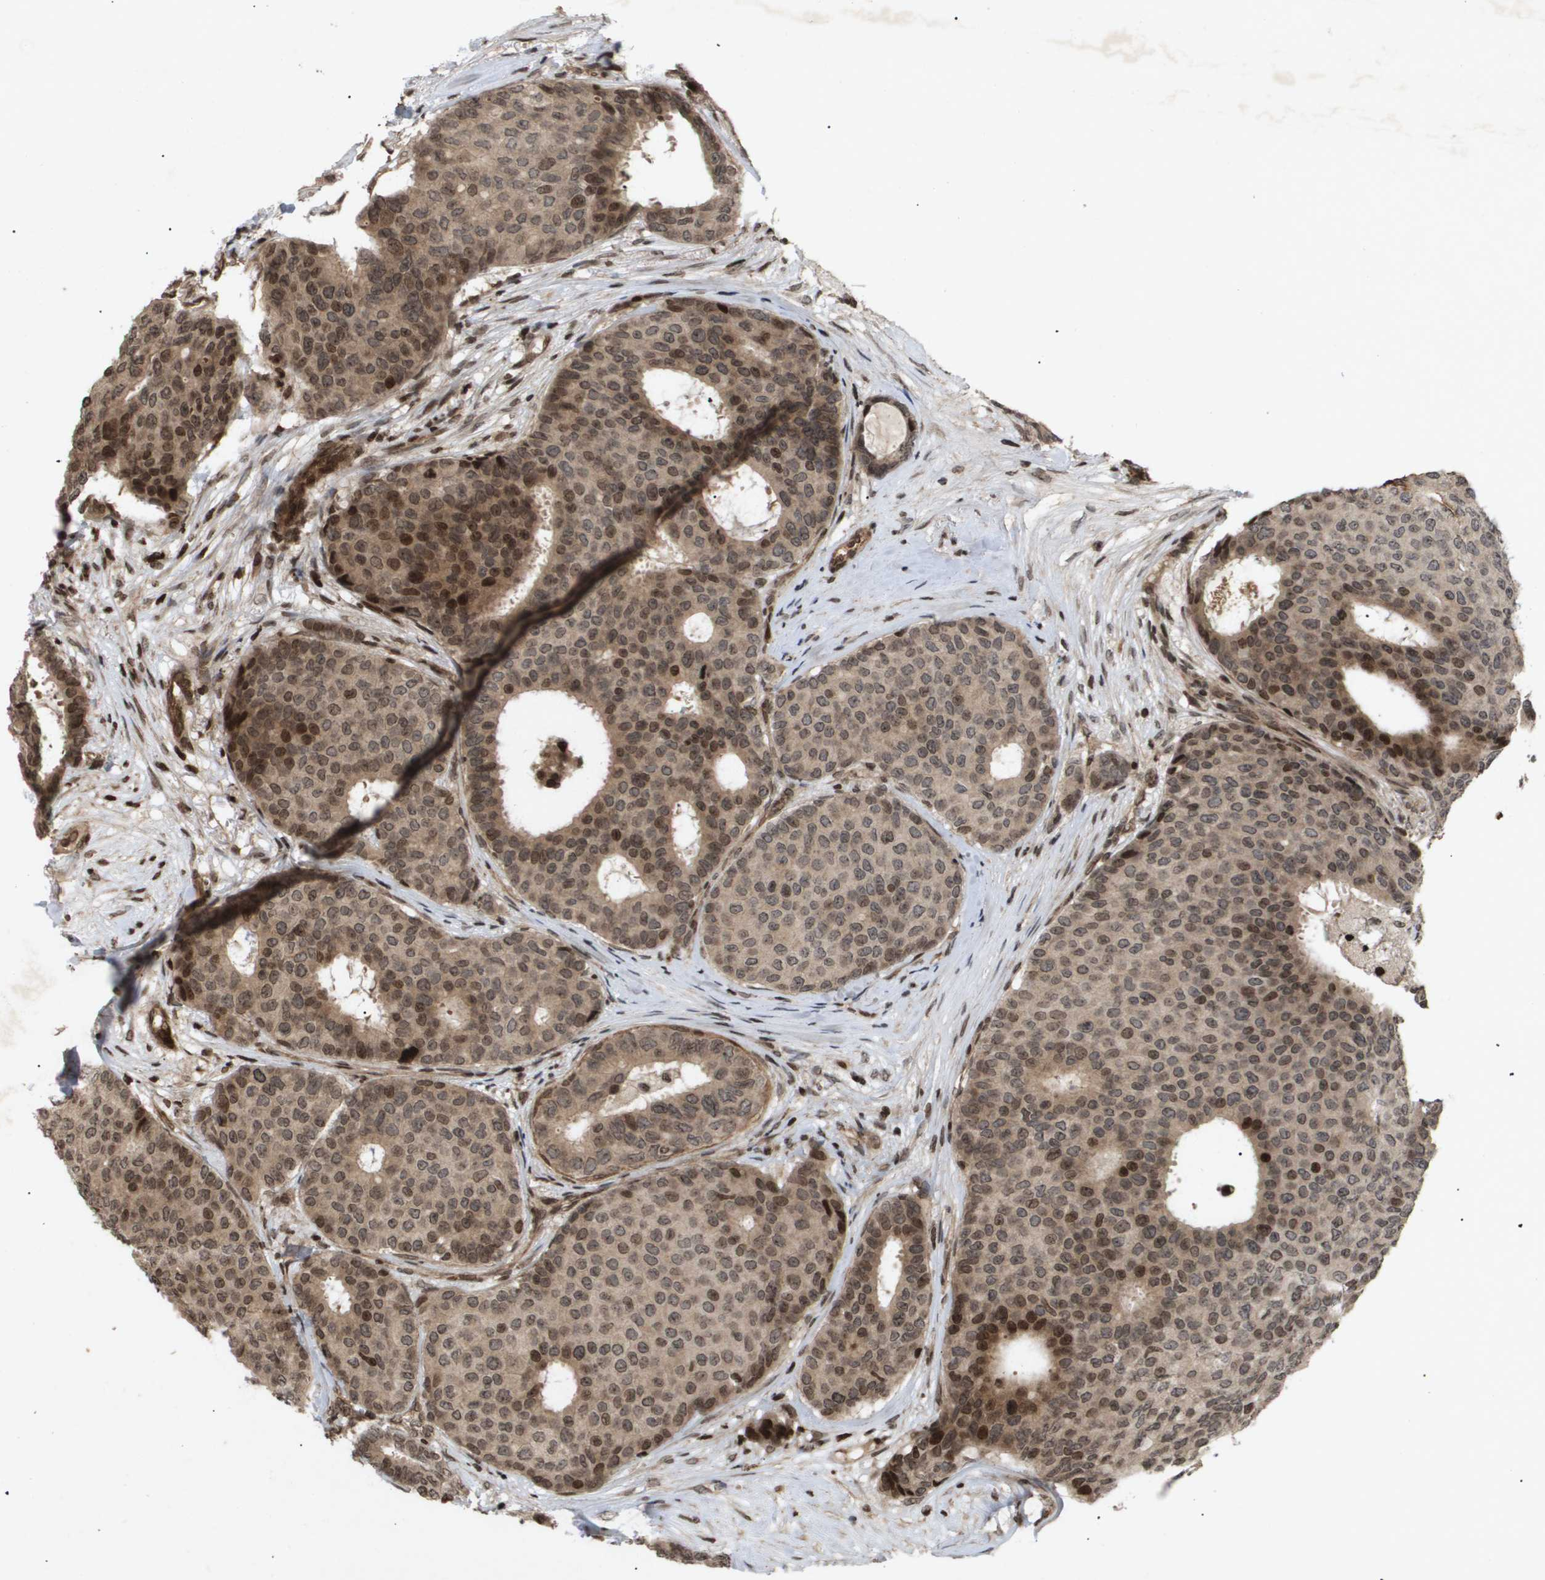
{"staining": {"intensity": "moderate", "quantity": ">75%", "location": "cytoplasmic/membranous,nuclear"}, "tissue": "breast cancer", "cell_type": "Tumor cells", "image_type": "cancer", "snomed": [{"axis": "morphology", "description": "Duct carcinoma"}, {"axis": "topography", "description": "Breast"}], "caption": "Immunohistochemical staining of human breast cancer (invasive ductal carcinoma) exhibits medium levels of moderate cytoplasmic/membranous and nuclear expression in approximately >75% of tumor cells.", "gene": "HSPA6", "patient": {"sex": "female", "age": 75}}